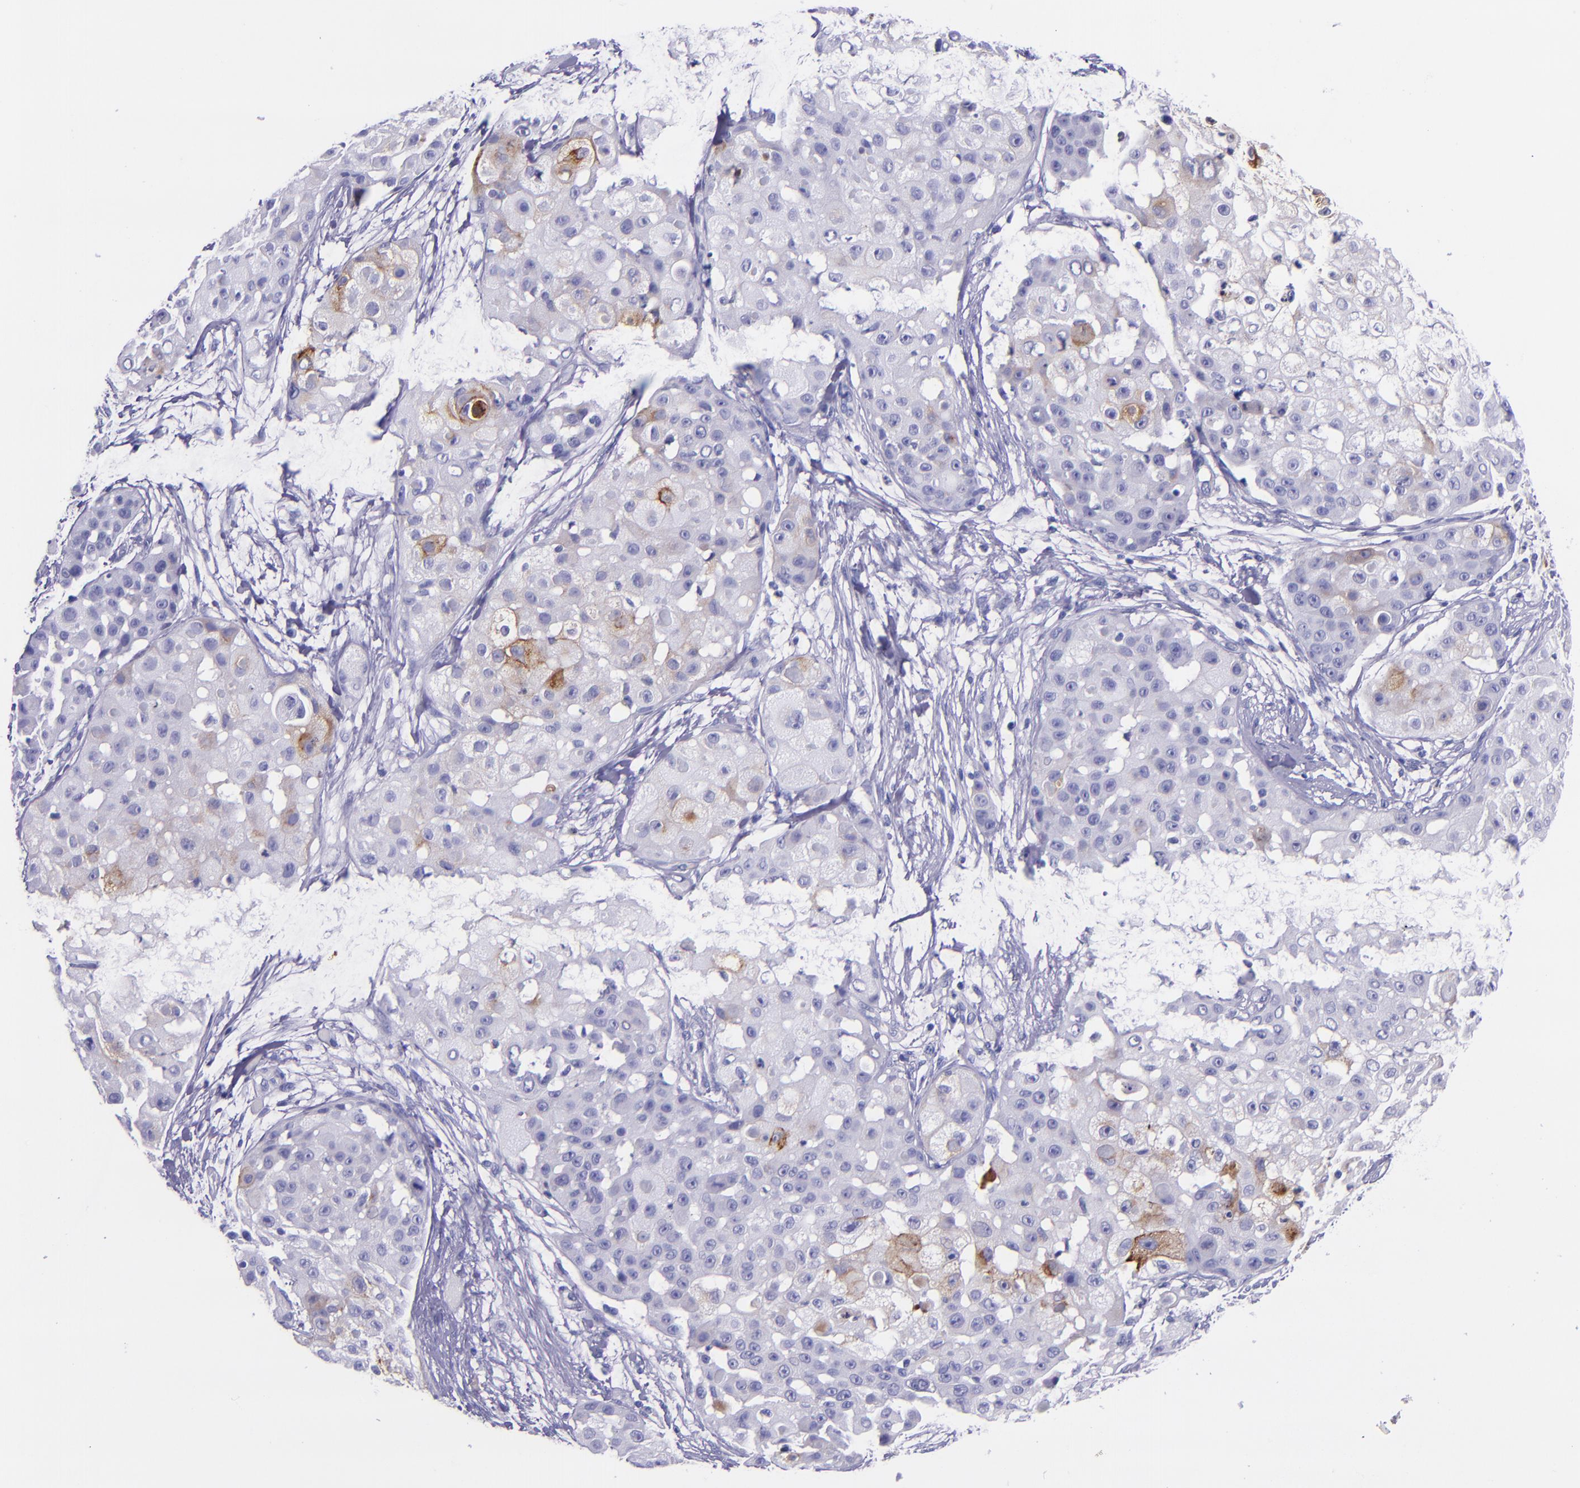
{"staining": {"intensity": "strong", "quantity": "<25%", "location": "cytoplasmic/membranous"}, "tissue": "skin cancer", "cell_type": "Tumor cells", "image_type": "cancer", "snomed": [{"axis": "morphology", "description": "Squamous cell carcinoma, NOS"}, {"axis": "topography", "description": "Skin"}], "caption": "A brown stain highlights strong cytoplasmic/membranous positivity of a protein in human skin squamous cell carcinoma tumor cells.", "gene": "SLPI", "patient": {"sex": "female", "age": 57}}